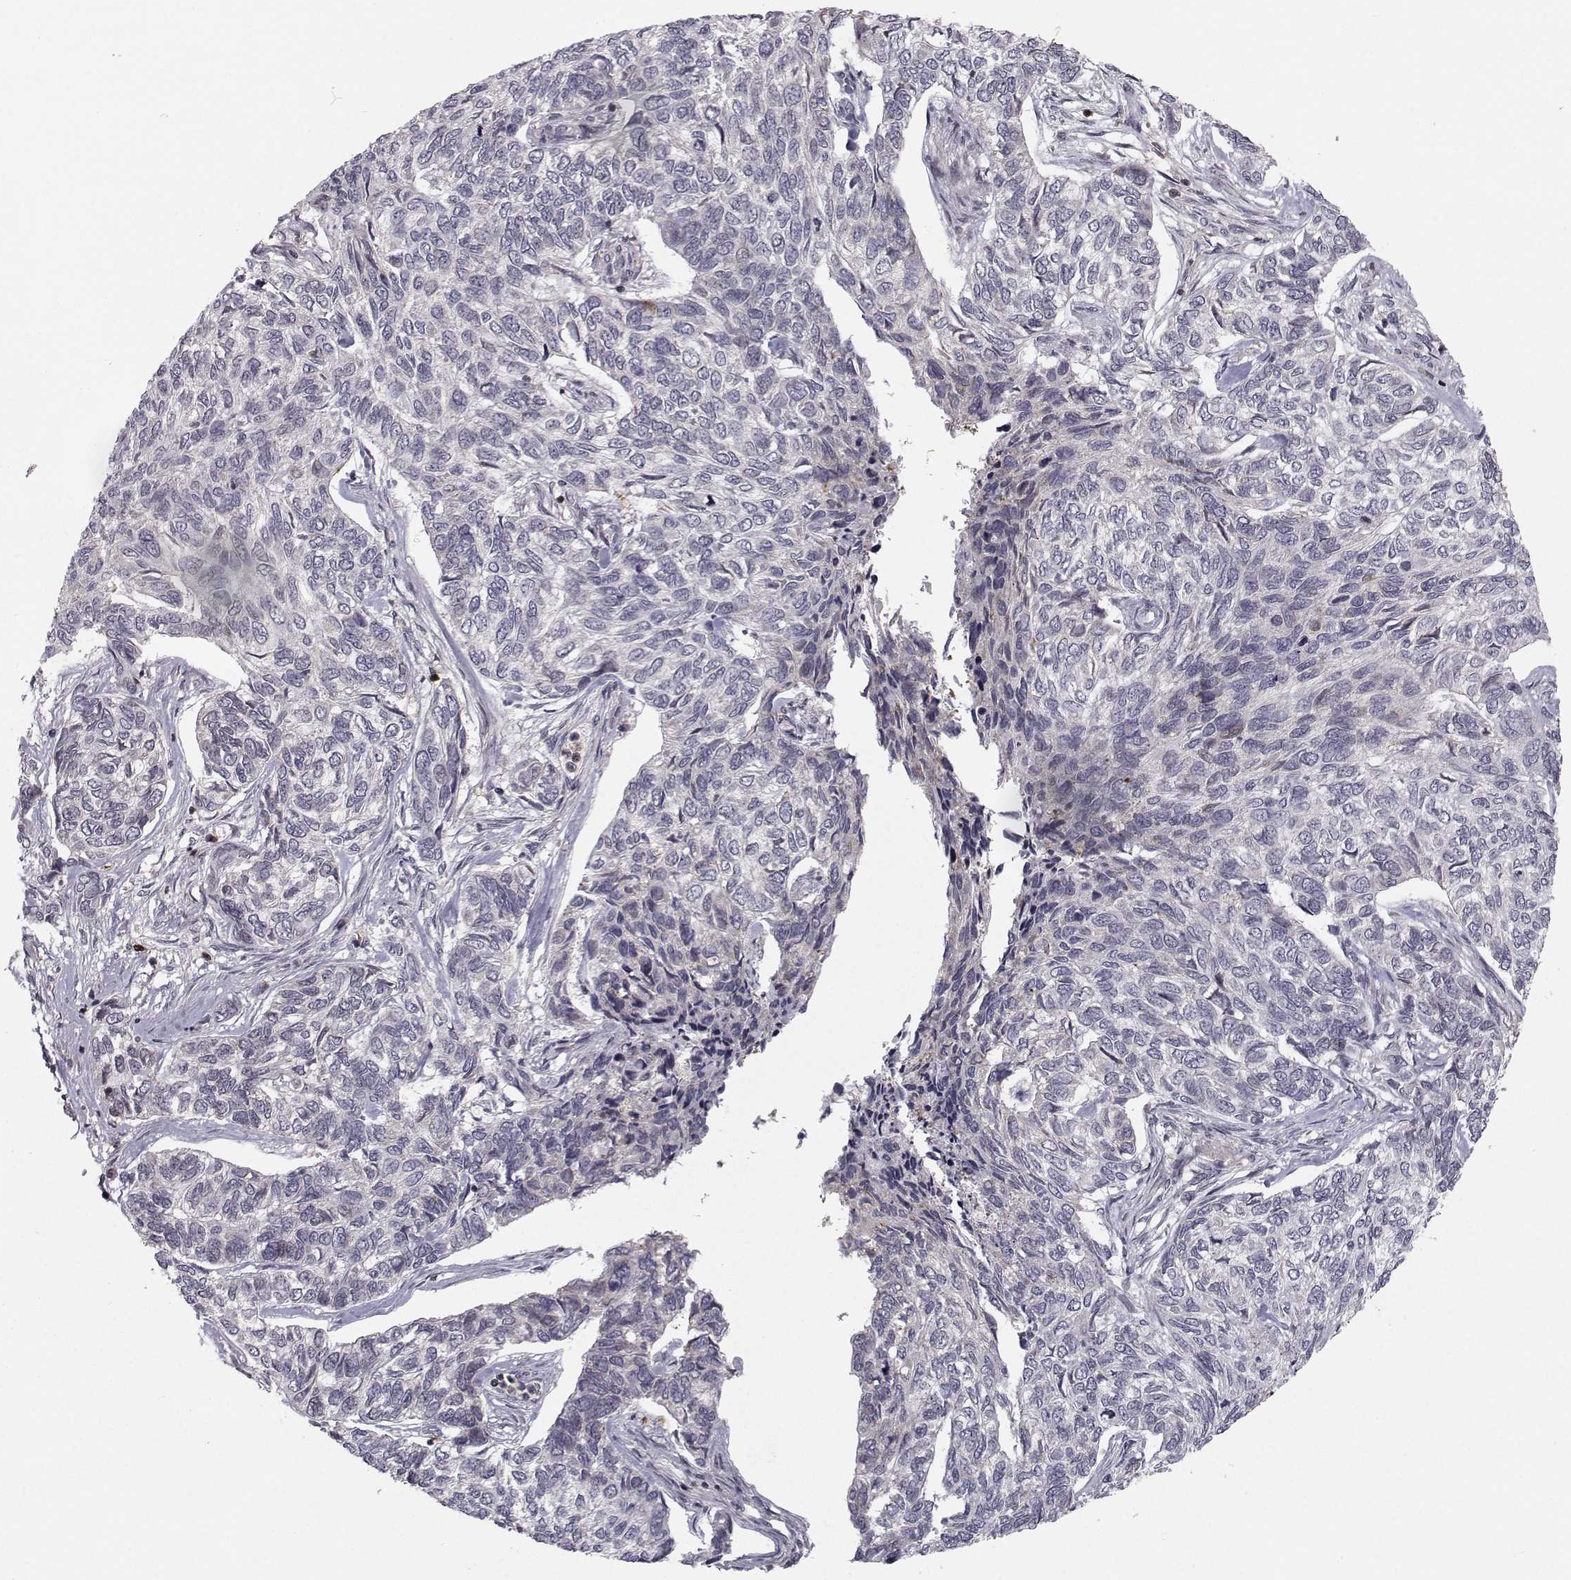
{"staining": {"intensity": "negative", "quantity": "none", "location": "none"}, "tissue": "skin cancer", "cell_type": "Tumor cells", "image_type": "cancer", "snomed": [{"axis": "morphology", "description": "Basal cell carcinoma"}, {"axis": "topography", "description": "Skin"}], "caption": "IHC photomicrograph of skin cancer (basal cell carcinoma) stained for a protein (brown), which reveals no staining in tumor cells.", "gene": "PCP4L1", "patient": {"sex": "female", "age": 65}}